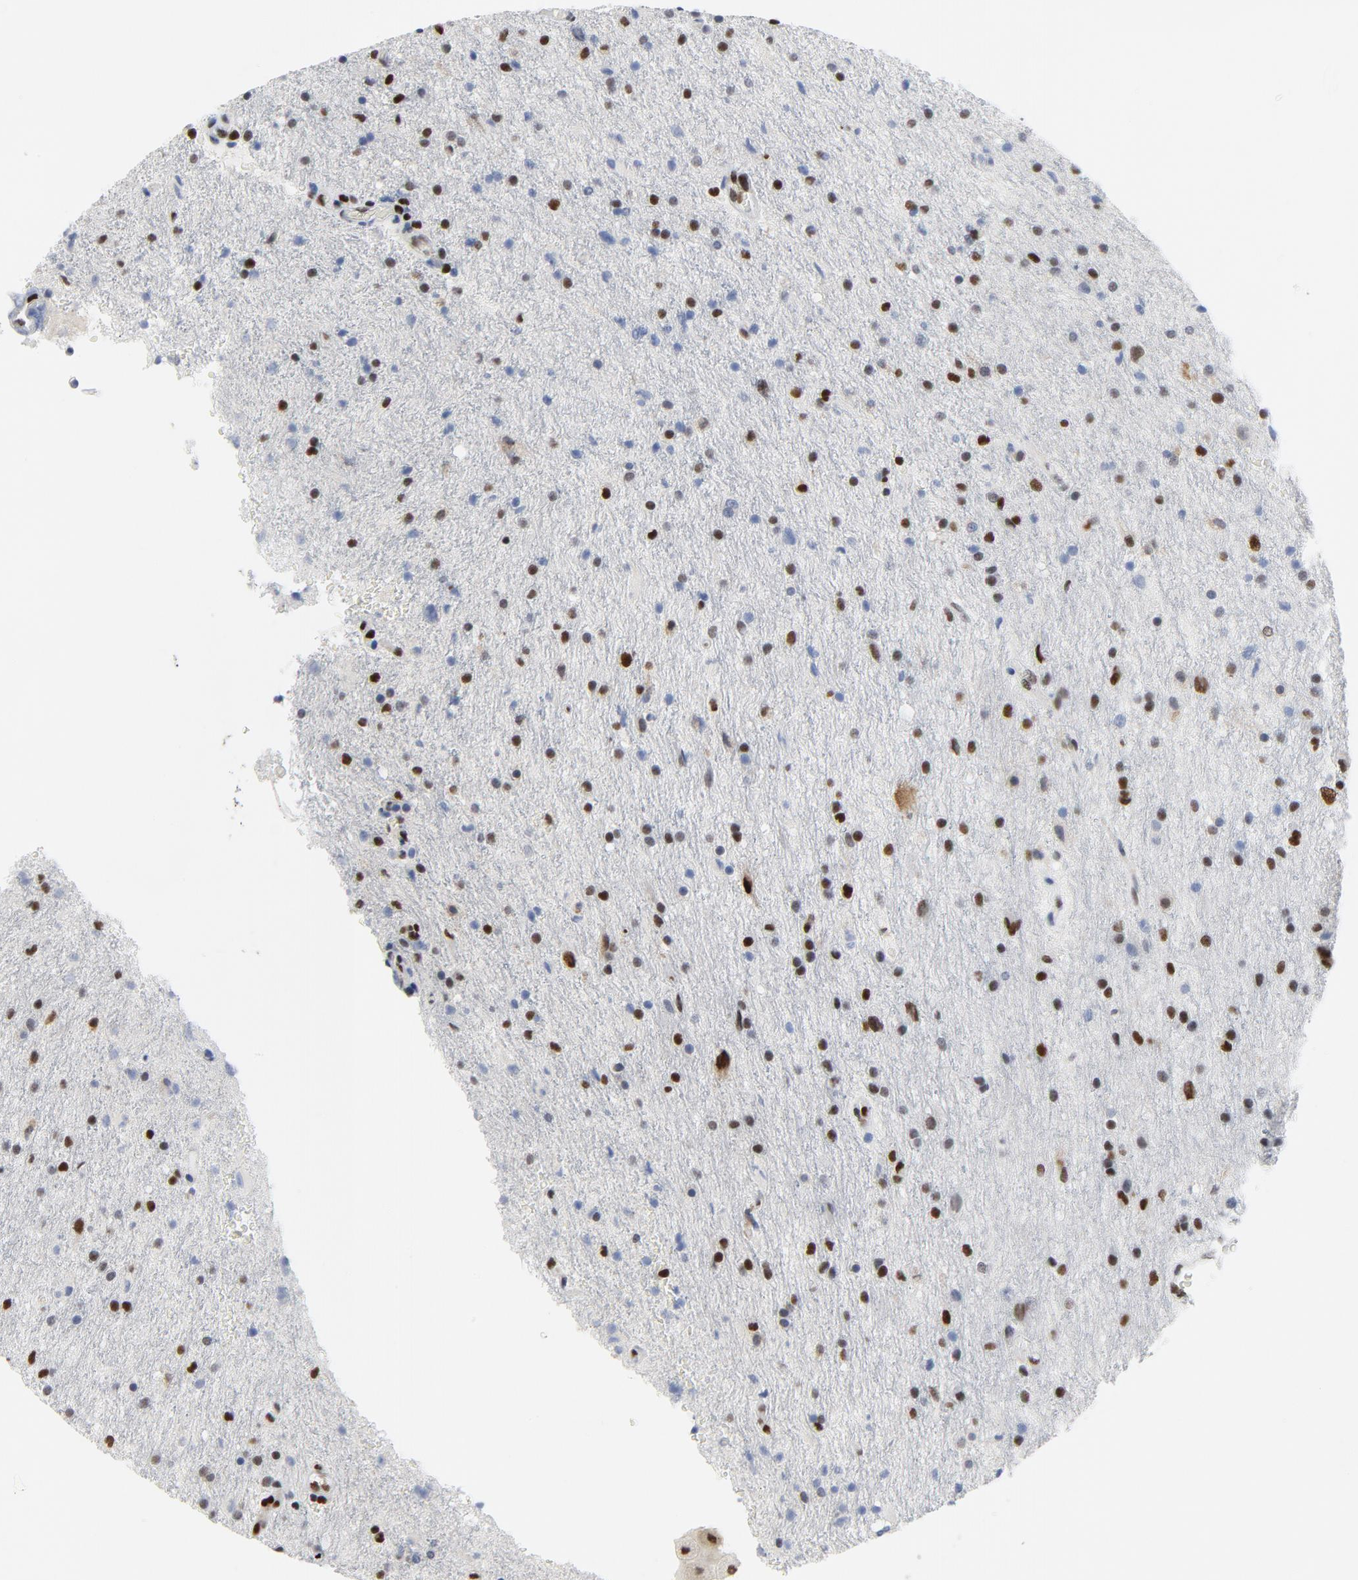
{"staining": {"intensity": "strong", "quantity": "25%-75%", "location": "nuclear"}, "tissue": "glioma", "cell_type": "Tumor cells", "image_type": "cancer", "snomed": [{"axis": "morphology", "description": "Normal tissue, NOS"}, {"axis": "morphology", "description": "Glioma, malignant, High grade"}, {"axis": "topography", "description": "Cerebral cortex"}], "caption": "Immunohistochemical staining of human high-grade glioma (malignant) reveals high levels of strong nuclear positivity in approximately 25%-75% of tumor cells.", "gene": "POLD1", "patient": {"sex": "male", "age": 56}}